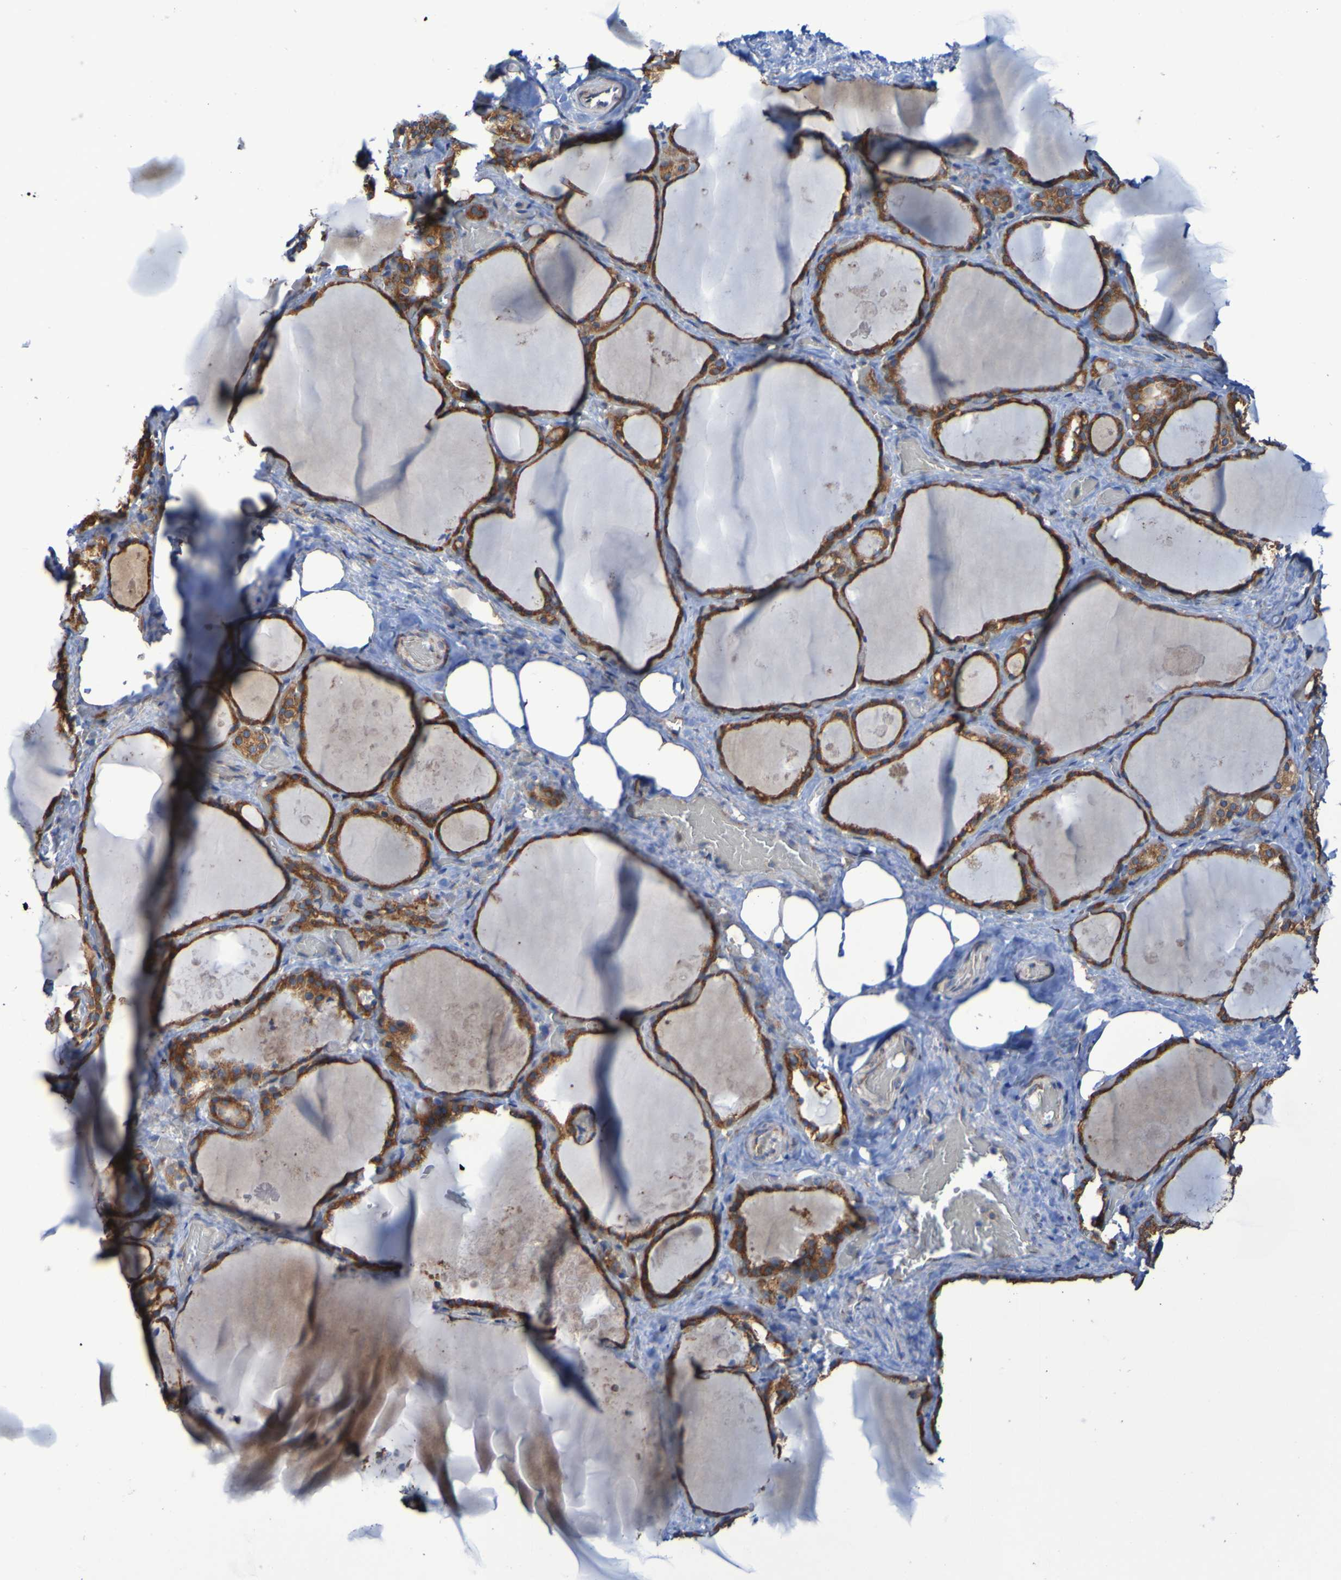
{"staining": {"intensity": "strong", "quantity": ">75%", "location": "cytoplasmic/membranous"}, "tissue": "thyroid gland", "cell_type": "Glandular cells", "image_type": "normal", "snomed": [{"axis": "morphology", "description": "Normal tissue, NOS"}, {"axis": "topography", "description": "Thyroid gland"}], "caption": "The micrograph displays a brown stain indicating the presence of a protein in the cytoplasmic/membranous of glandular cells in thyroid gland. The staining is performed using DAB brown chromogen to label protein expression. The nuclei are counter-stained blue using hematoxylin.", "gene": "FKBP3", "patient": {"sex": "male", "age": 61}}